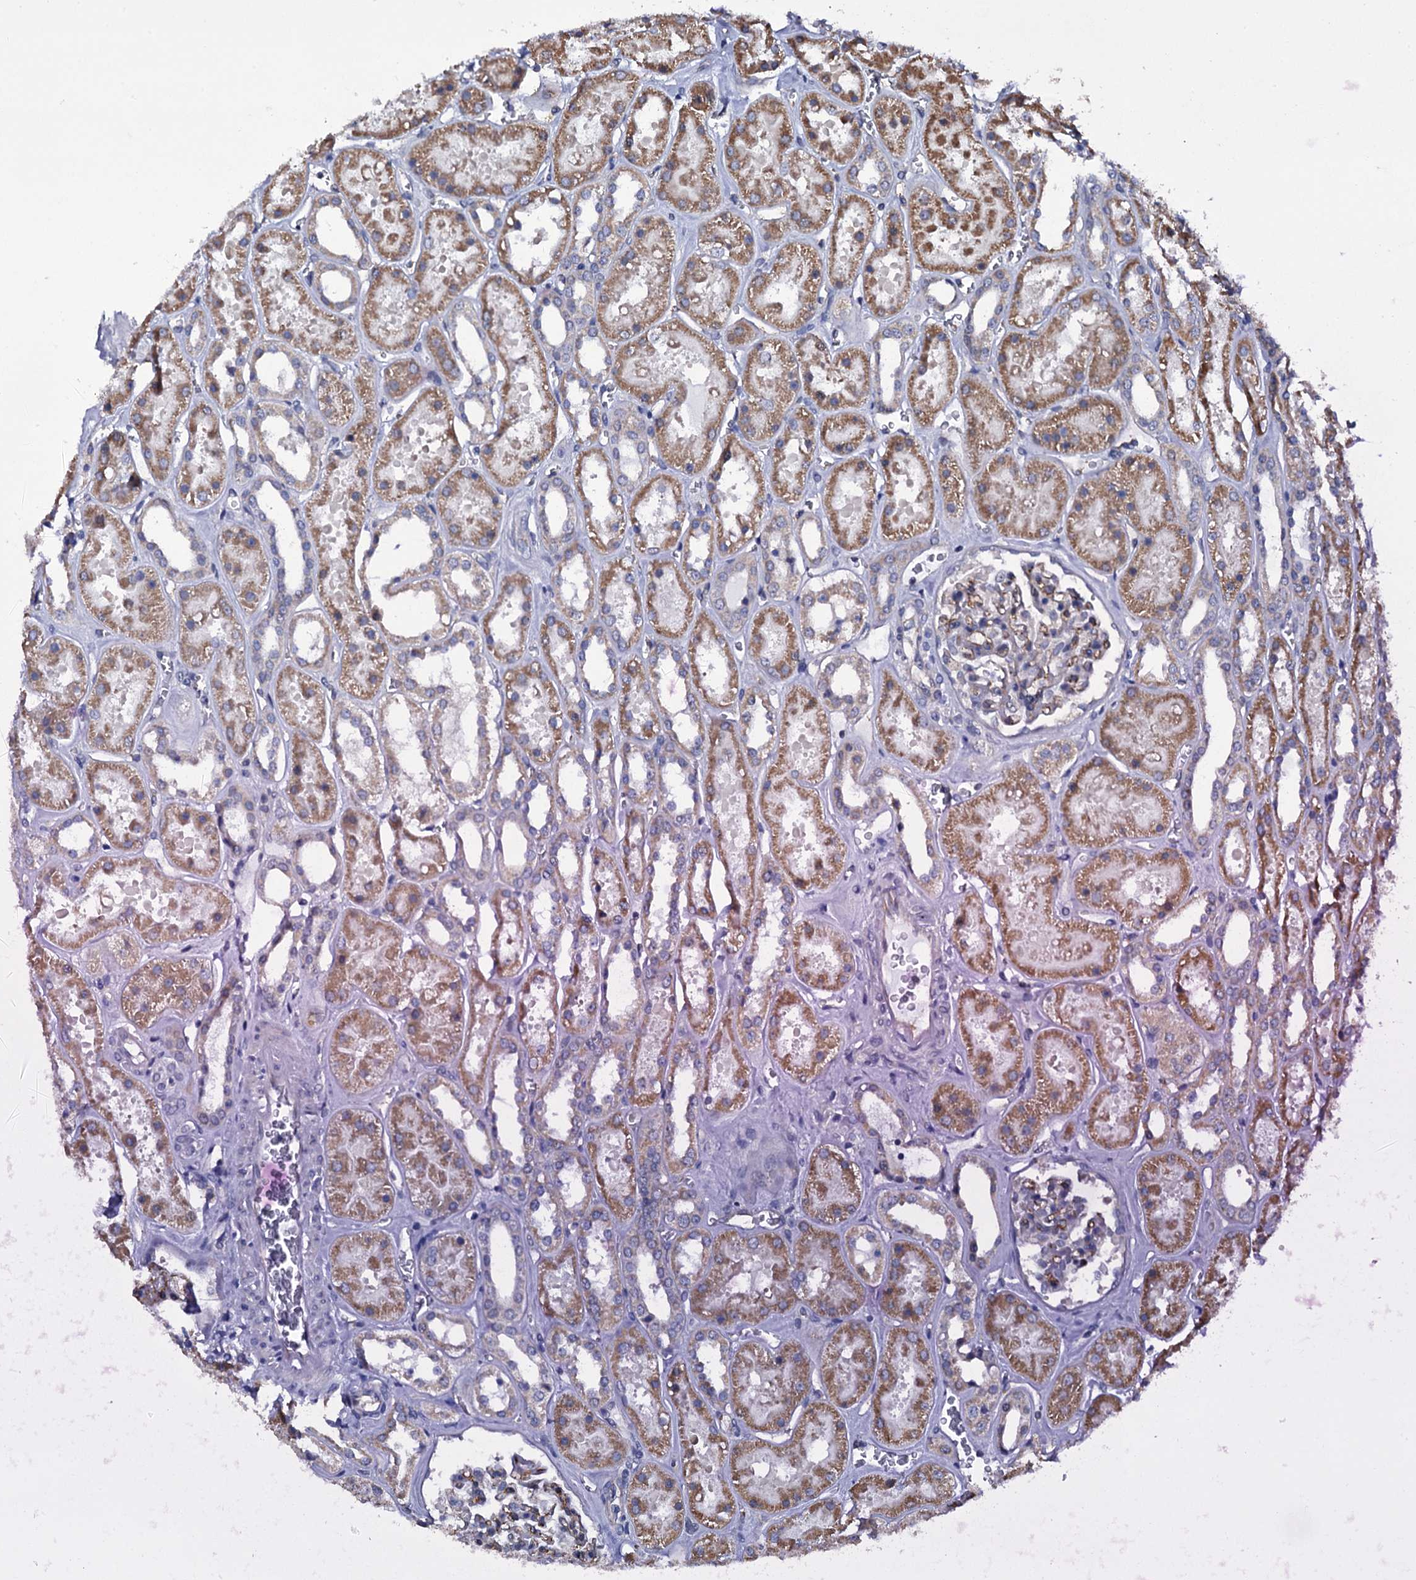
{"staining": {"intensity": "negative", "quantity": "none", "location": "none"}, "tissue": "kidney", "cell_type": "Cells in glomeruli", "image_type": "normal", "snomed": [{"axis": "morphology", "description": "Normal tissue, NOS"}, {"axis": "topography", "description": "Kidney"}], "caption": "Immunohistochemistry (IHC) of benign human kidney reveals no positivity in cells in glomeruli.", "gene": "GAREM1", "patient": {"sex": "female", "age": 41}}